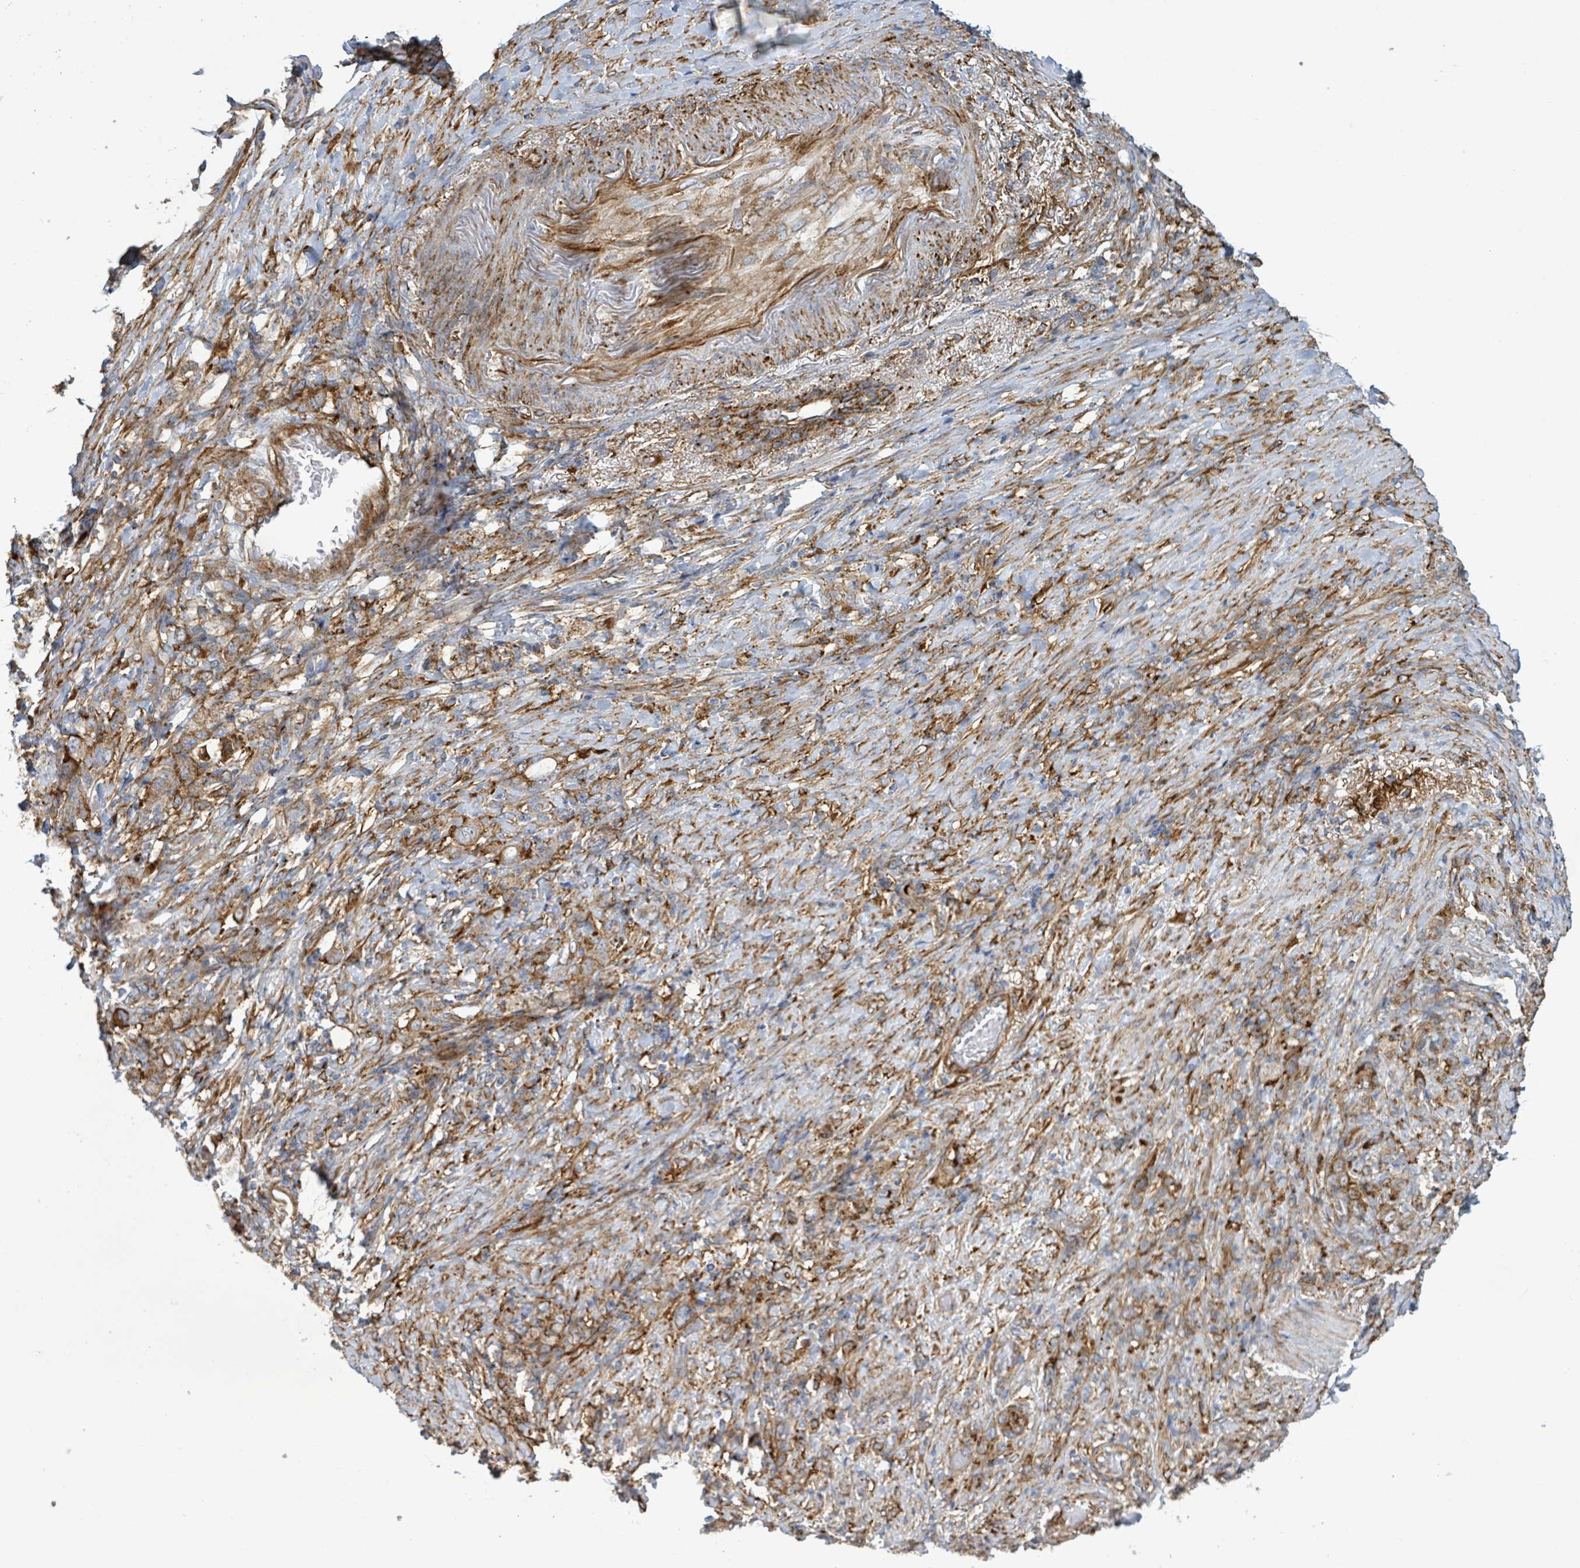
{"staining": {"intensity": "strong", "quantity": ">75%", "location": "cytoplasmic/membranous"}, "tissue": "stomach cancer", "cell_type": "Tumor cells", "image_type": "cancer", "snomed": [{"axis": "morphology", "description": "Adenocarcinoma, NOS"}, {"axis": "topography", "description": "Stomach"}], "caption": "Stomach adenocarcinoma stained with DAB immunohistochemistry (IHC) exhibits high levels of strong cytoplasmic/membranous expression in about >75% of tumor cells.", "gene": "EGFL7", "patient": {"sex": "female", "age": 79}}